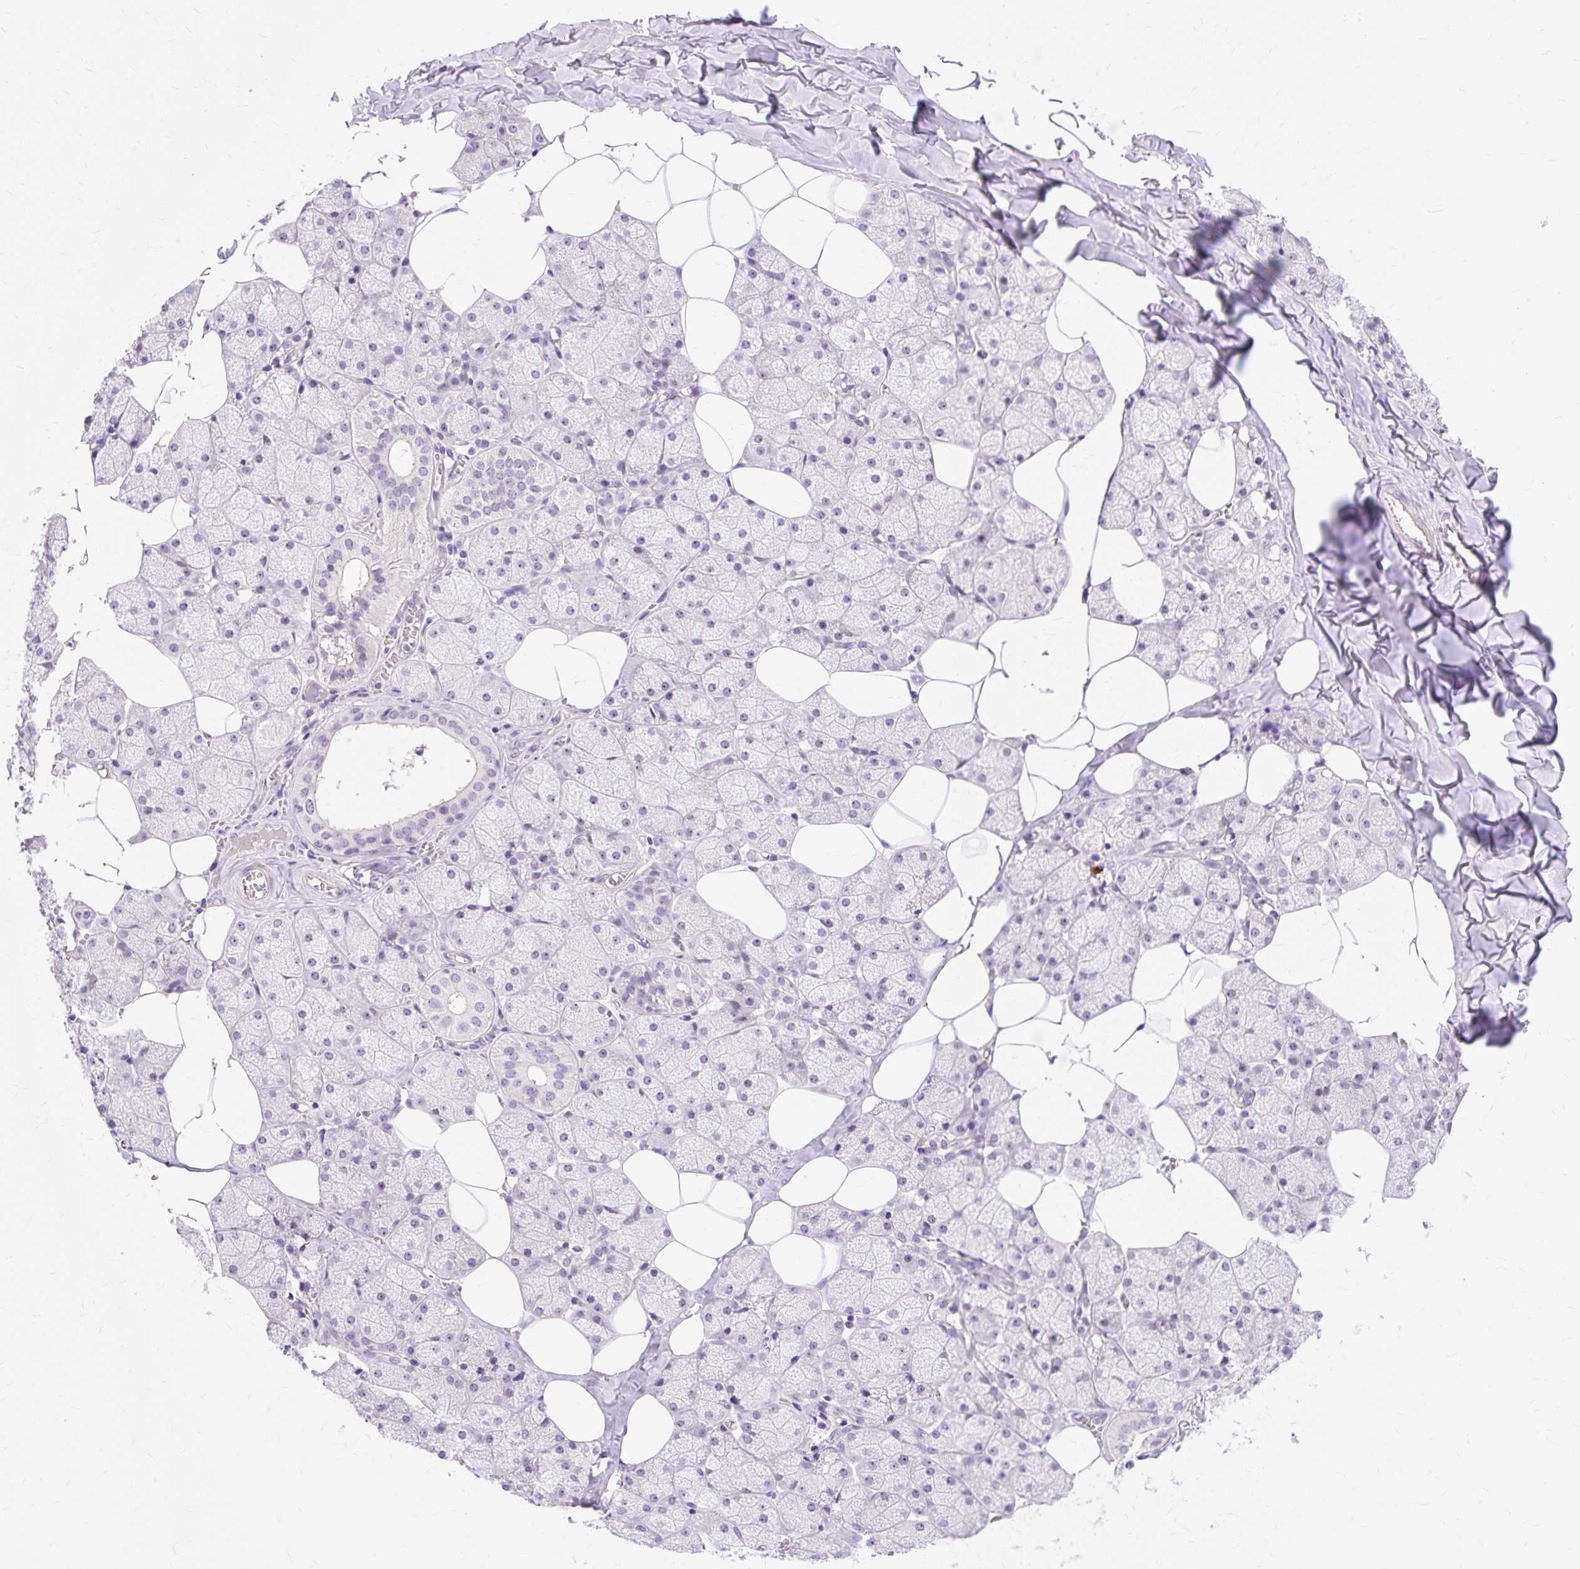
{"staining": {"intensity": "weak", "quantity": "<25%", "location": "nuclear"}, "tissue": "salivary gland", "cell_type": "Glandular cells", "image_type": "normal", "snomed": [{"axis": "morphology", "description": "Normal tissue, NOS"}, {"axis": "topography", "description": "Salivary gland"}, {"axis": "topography", "description": "Peripheral nerve tissue"}], "caption": "The photomicrograph shows no staining of glandular cells in normal salivary gland. (Stains: DAB (3,3'-diaminobenzidine) IHC with hematoxylin counter stain, Microscopy: brightfield microscopy at high magnification).", "gene": "OBP2A", "patient": {"sex": "male", "age": 38}}